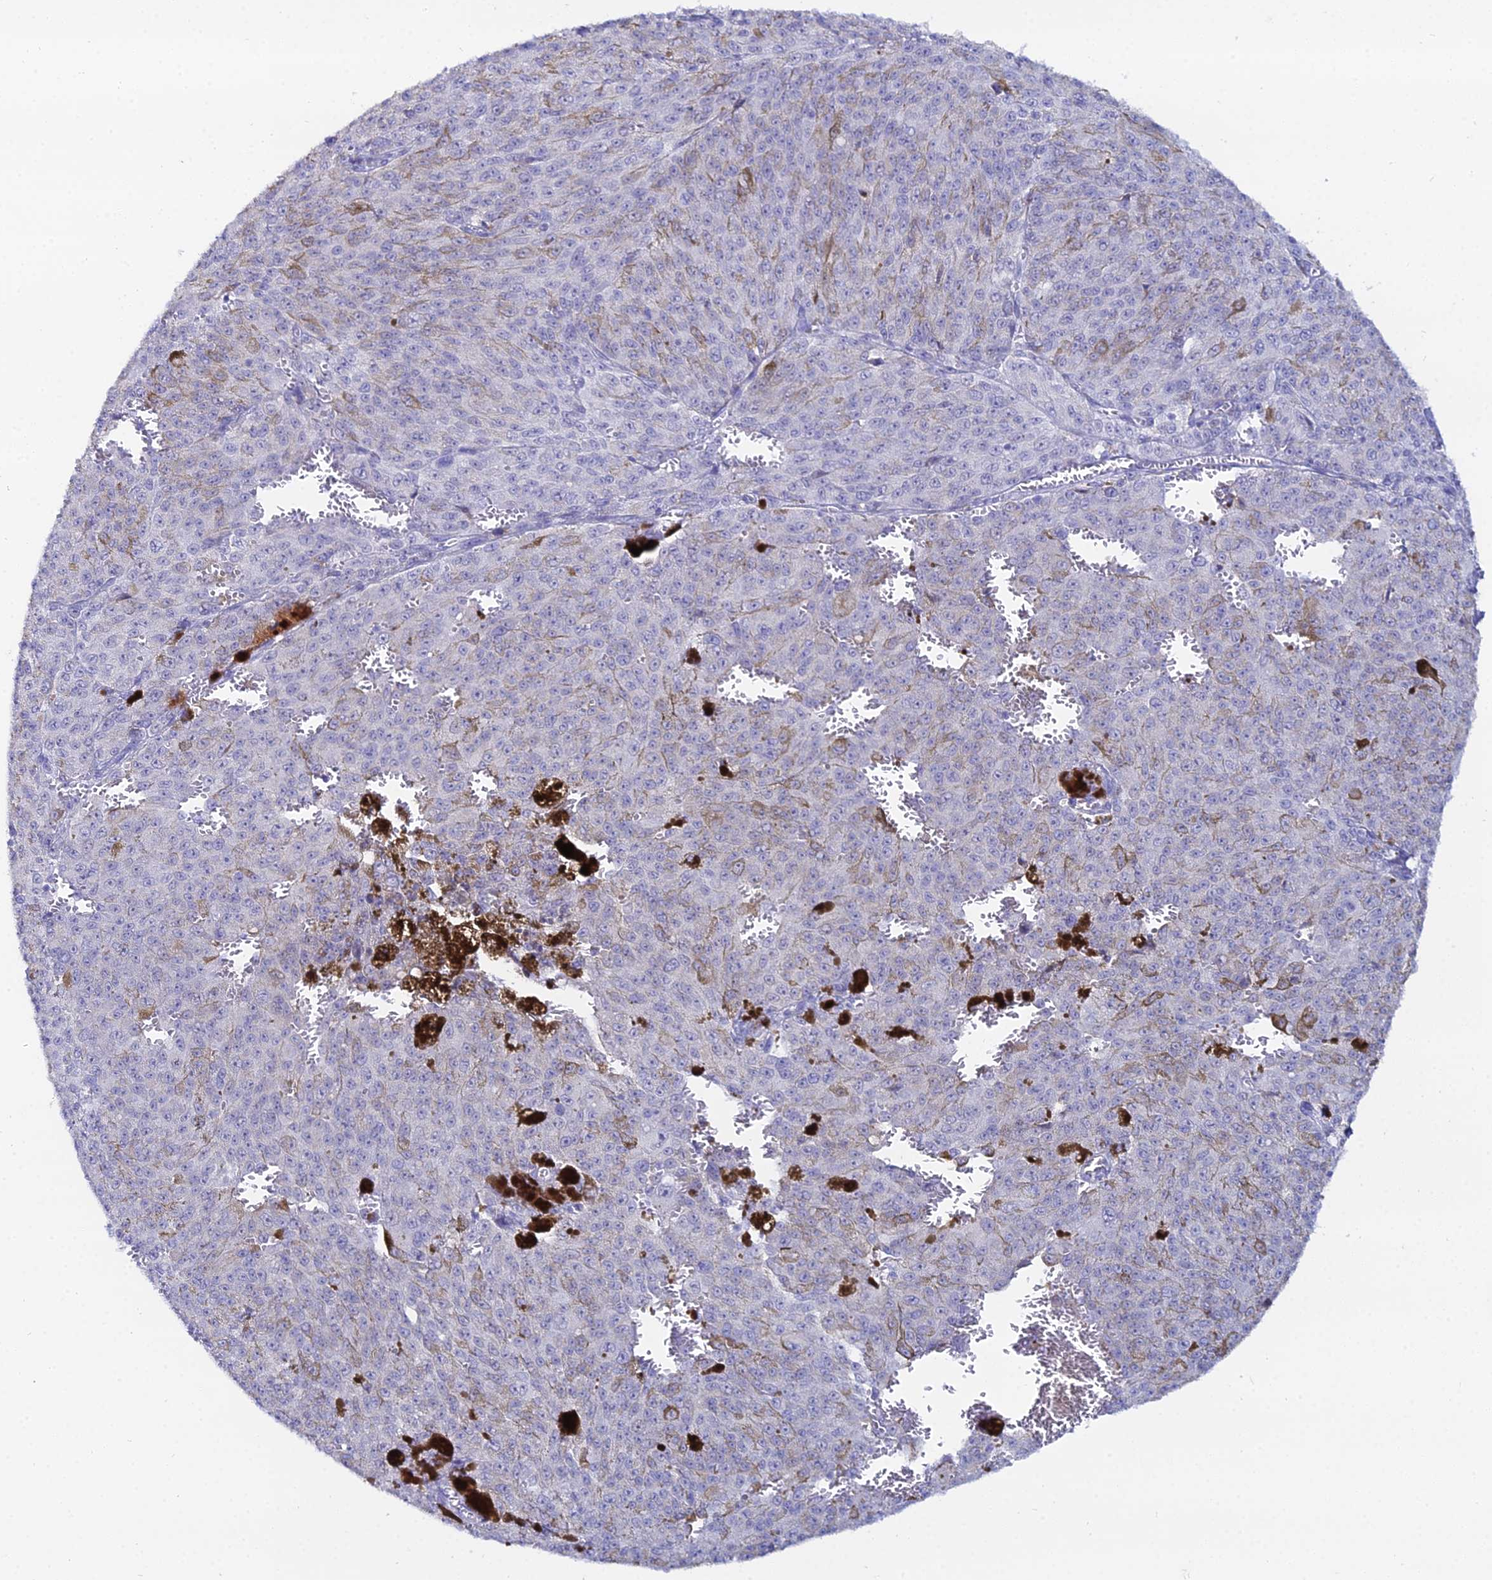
{"staining": {"intensity": "negative", "quantity": "none", "location": "none"}, "tissue": "melanoma", "cell_type": "Tumor cells", "image_type": "cancer", "snomed": [{"axis": "morphology", "description": "Malignant melanoma, NOS"}, {"axis": "topography", "description": "Skin"}], "caption": "Immunohistochemistry histopathology image of human melanoma stained for a protein (brown), which exhibits no staining in tumor cells. (Stains: DAB (3,3'-diaminobenzidine) IHC with hematoxylin counter stain, Microscopy: brightfield microscopy at high magnification).", "gene": "DHX34", "patient": {"sex": "female", "age": 52}}